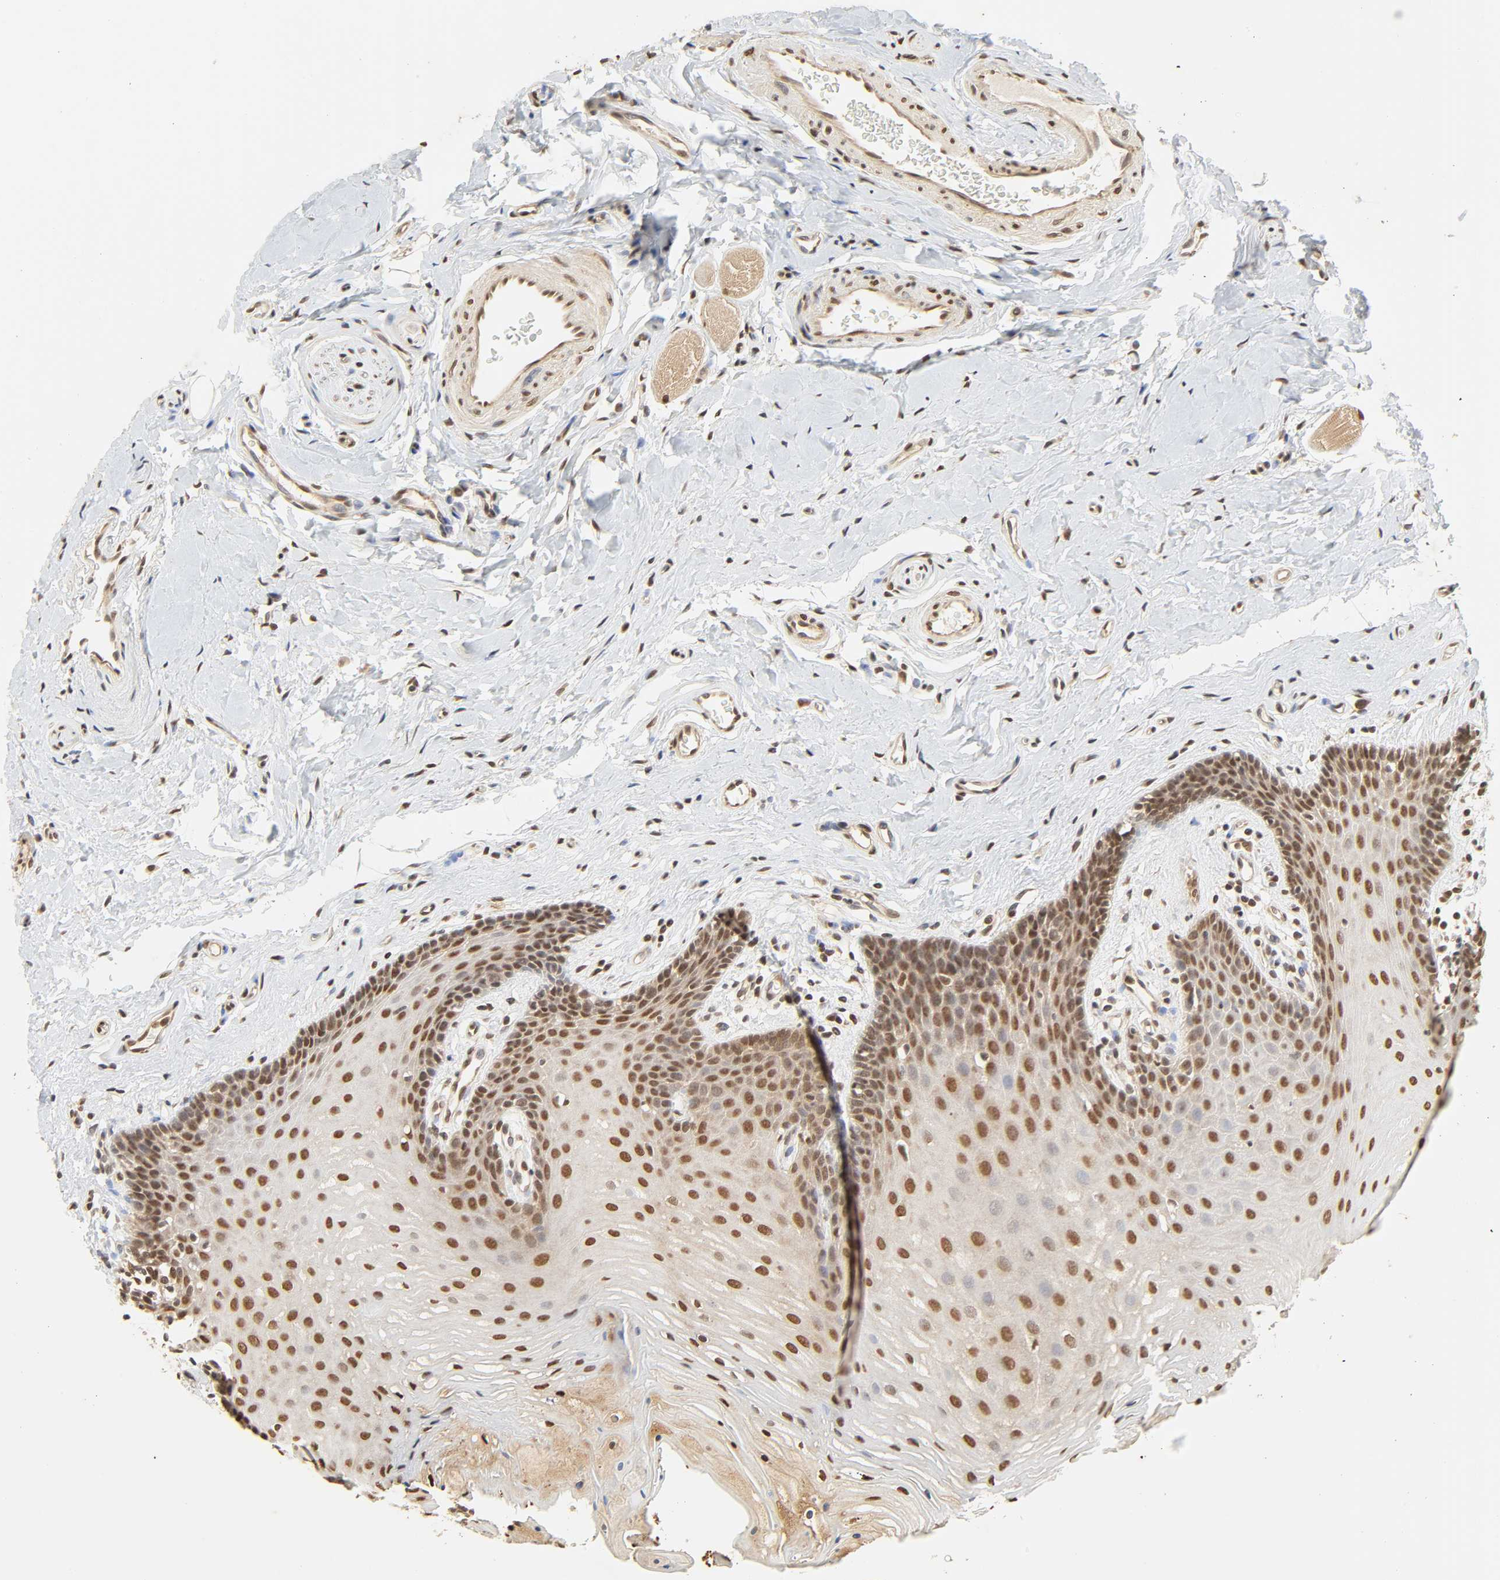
{"staining": {"intensity": "moderate", "quantity": "25%-75%", "location": "nuclear"}, "tissue": "oral mucosa", "cell_type": "Squamous epithelial cells", "image_type": "normal", "snomed": [{"axis": "morphology", "description": "Normal tissue, NOS"}, {"axis": "topography", "description": "Oral tissue"}], "caption": "The image displays staining of normal oral mucosa, revealing moderate nuclear protein staining (brown color) within squamous epithelial cells. The protein is shown in brown color, while the nuclei are stained blue.", "gene": "UBC", "patient": {"sex": "male", "age": 62}}